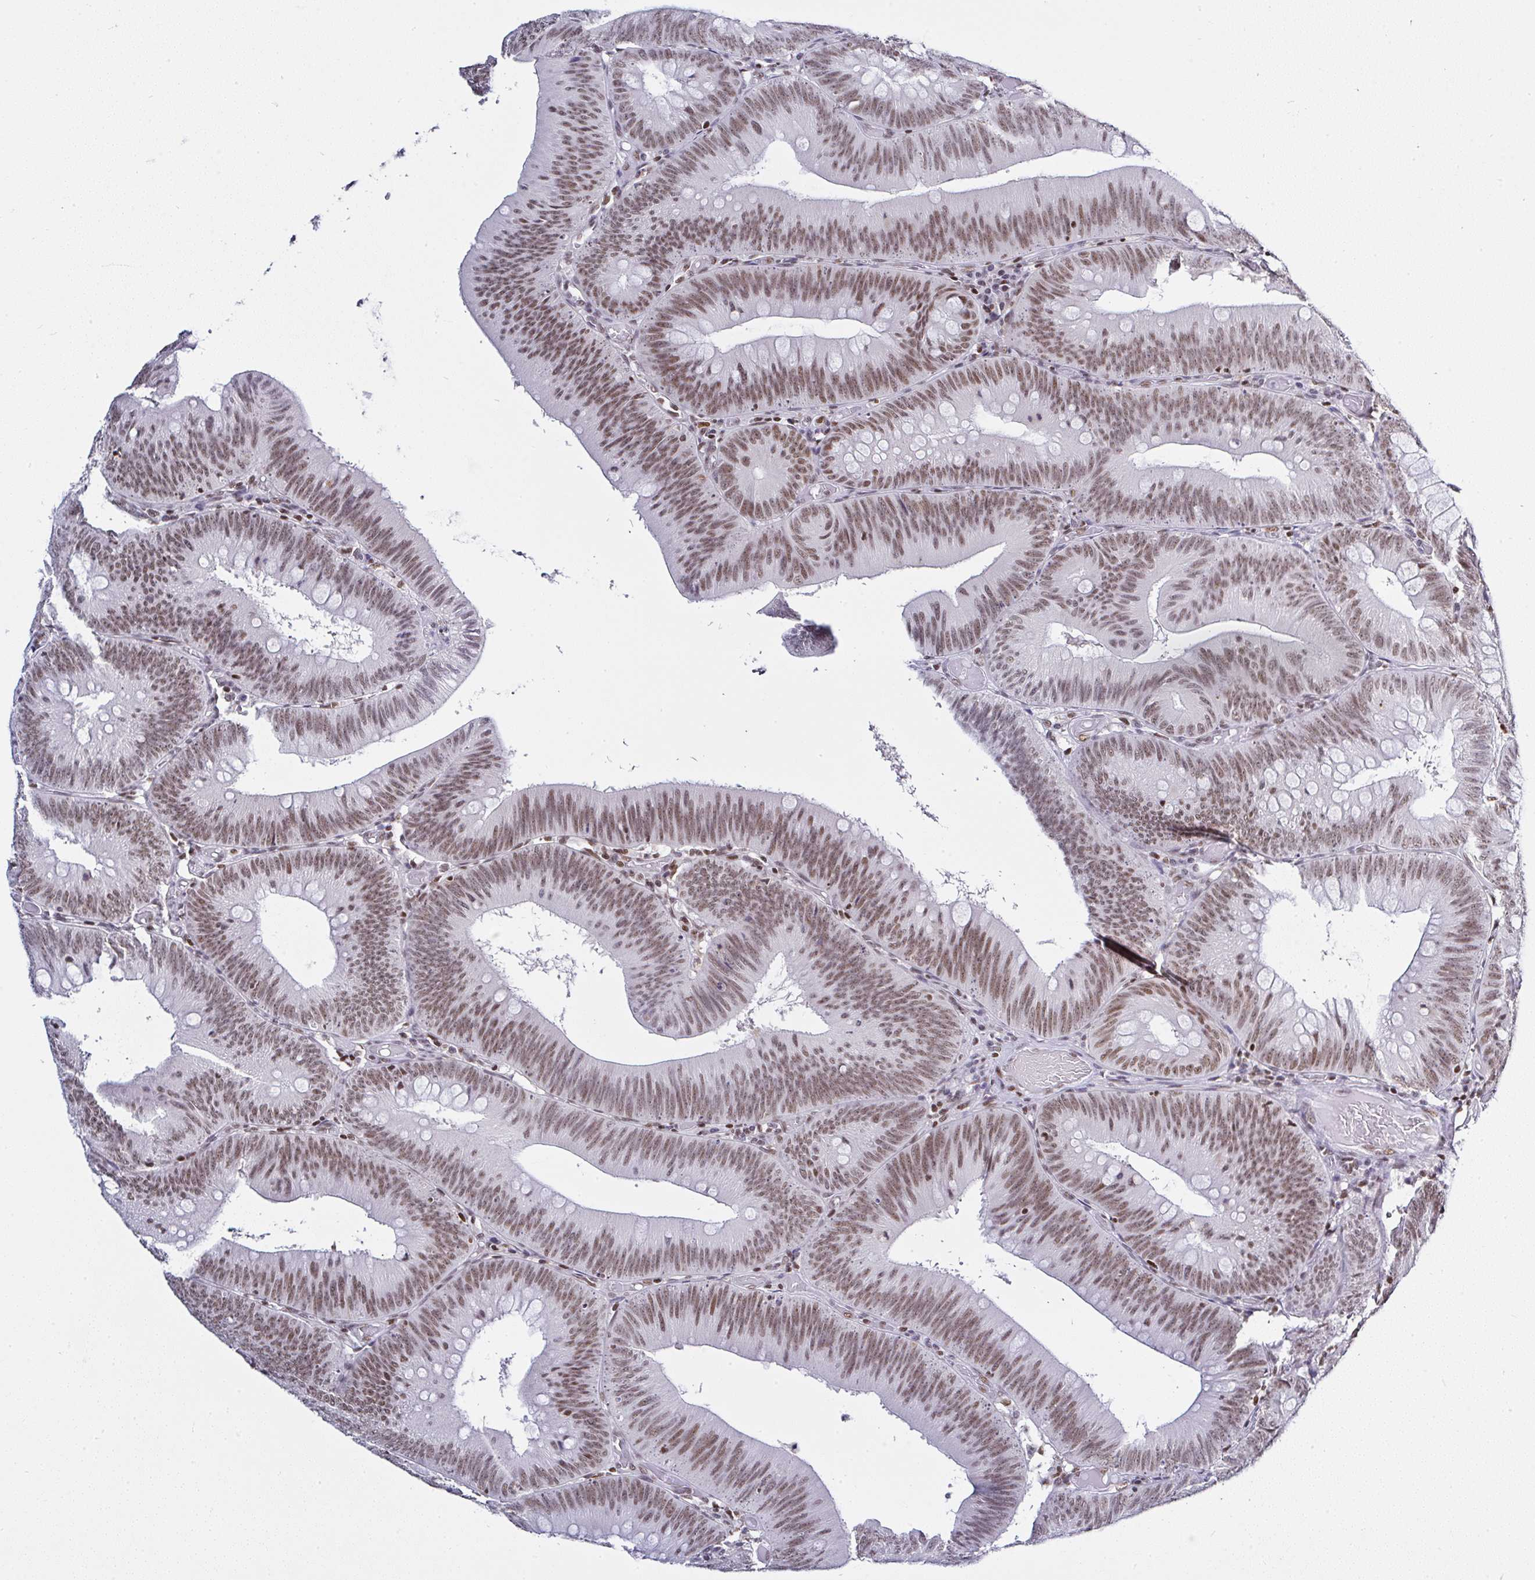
{"staining": {"intensity": "moderate", "quantity": ">75%", "location": "nuclear"}, "tissue": "colorectal cancer", "cell_type": "Tumor cells", "image_type": "cancer", "snomed": [{"axis": "morphology", "description": "Adenocarcinoma, NOS"}, {"axis": "topography", "description": "Colon"}], "caption": "Immunohistochemistry photomicrograph of human colorectal cancer stained for a protein (brown), which reveals medium levels of moderate nuclear positivity in about >75% of tumor cells.", "gene": "DR1", "patient": {"sex": "male", "age": 84}}